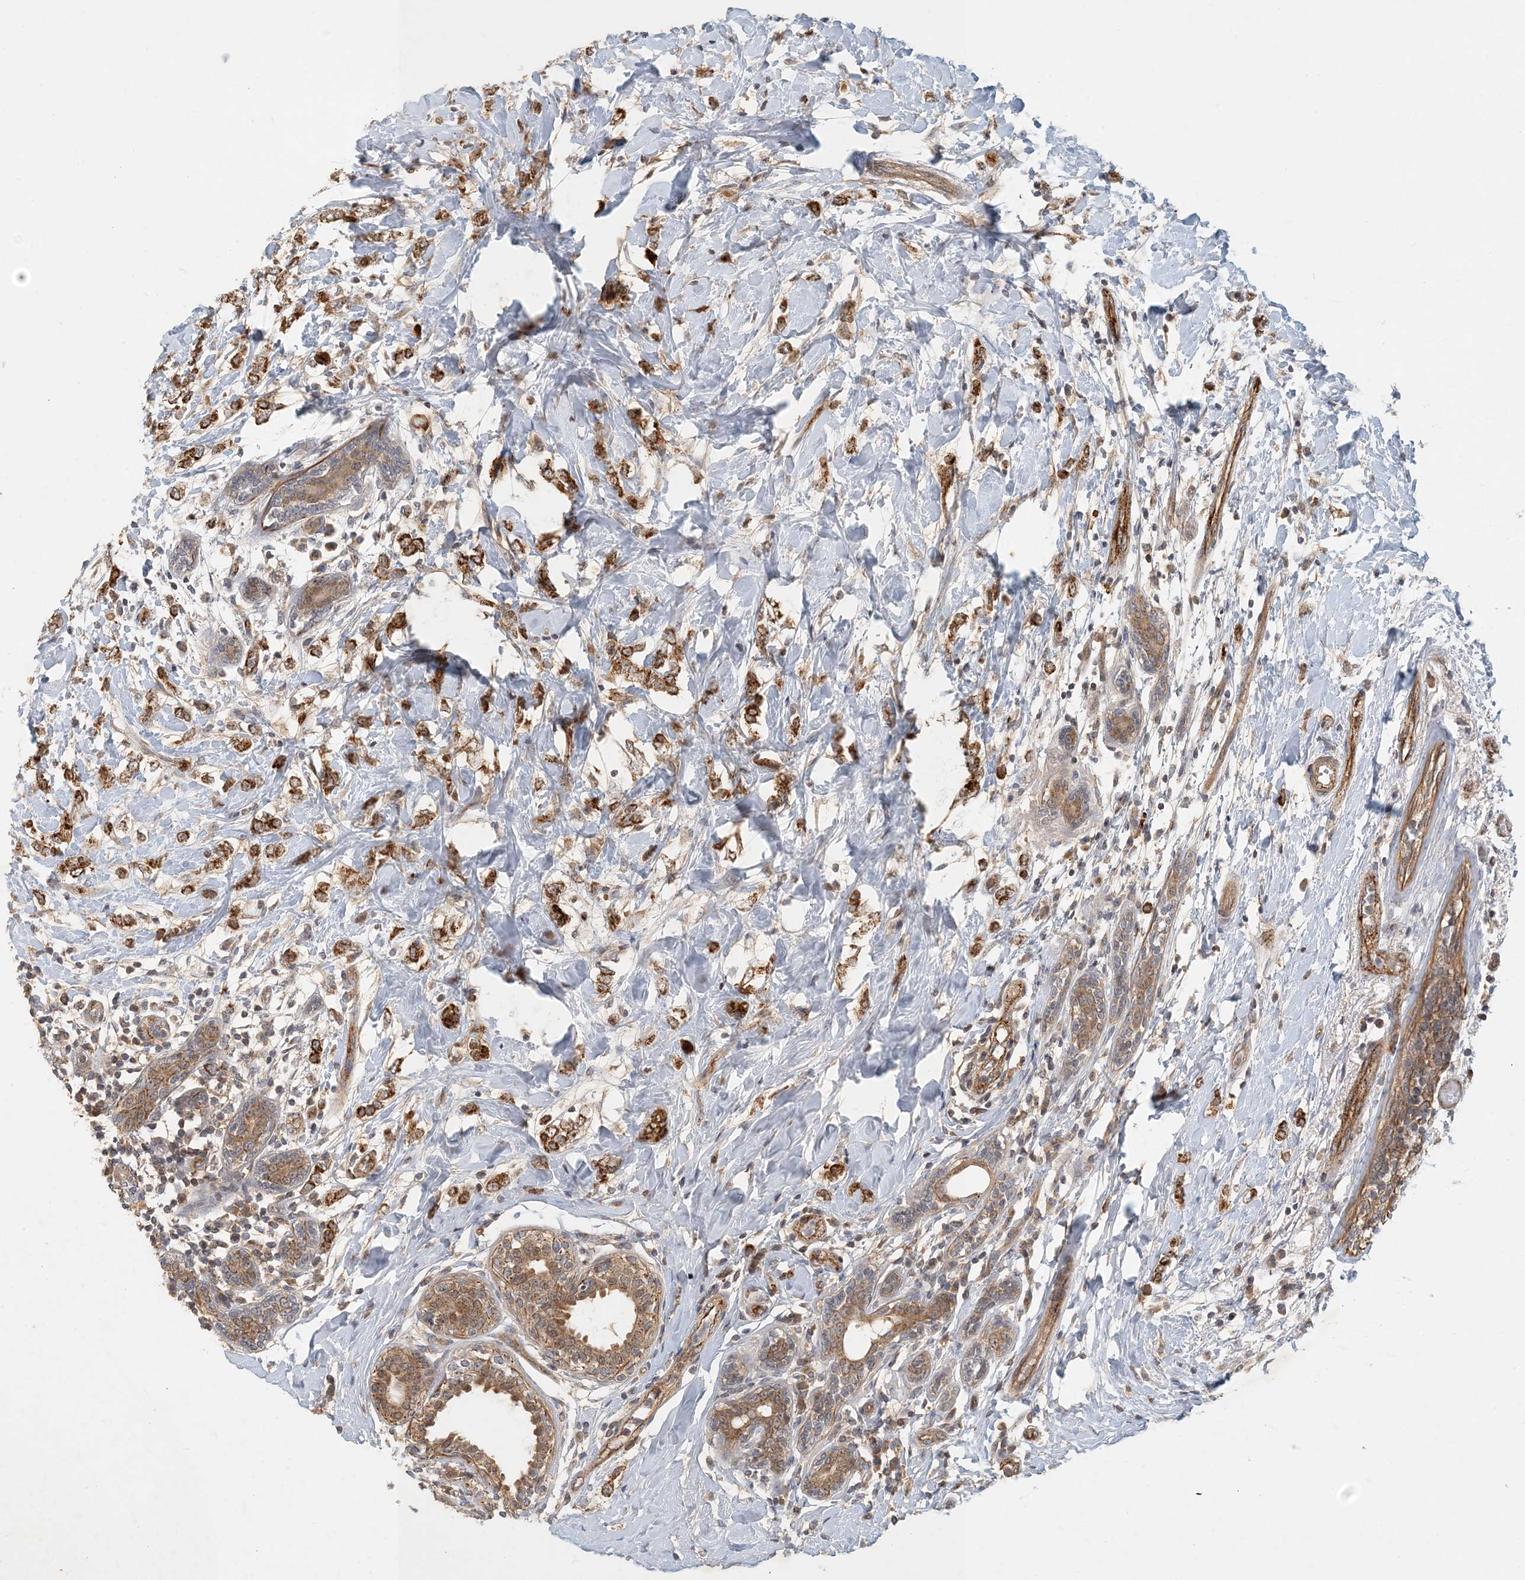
{"staining": {"intensity": "strong", "quantity": ">75%", "location": "cytoplasmic/membranous"}, "tissue": "breast cancer", "cell_type": "Tumor cells", "image_type": "cancer", "snomed": [{"axis": "morphology", "description": "Normal tissue, NOS"}, {"axis": "morphology", "description": "Lobular carcinoma"}, {"axis": "topography", "description": "Breast"}], "caption": "Immunohistochemistry staining of breast lobular carcinoma, which reveals high levels of strong cytoplasmic/membranous expression in approximately >75% of tumor cells indicating strong cytoplasmic/membranous protein staining. The staining was performed using DAB (brown) for protein detection and nuclei were counterstained in hematoxylin (blue).", "gene": "ZBTB3", "patient": {"sex": "female", "age": 47}}